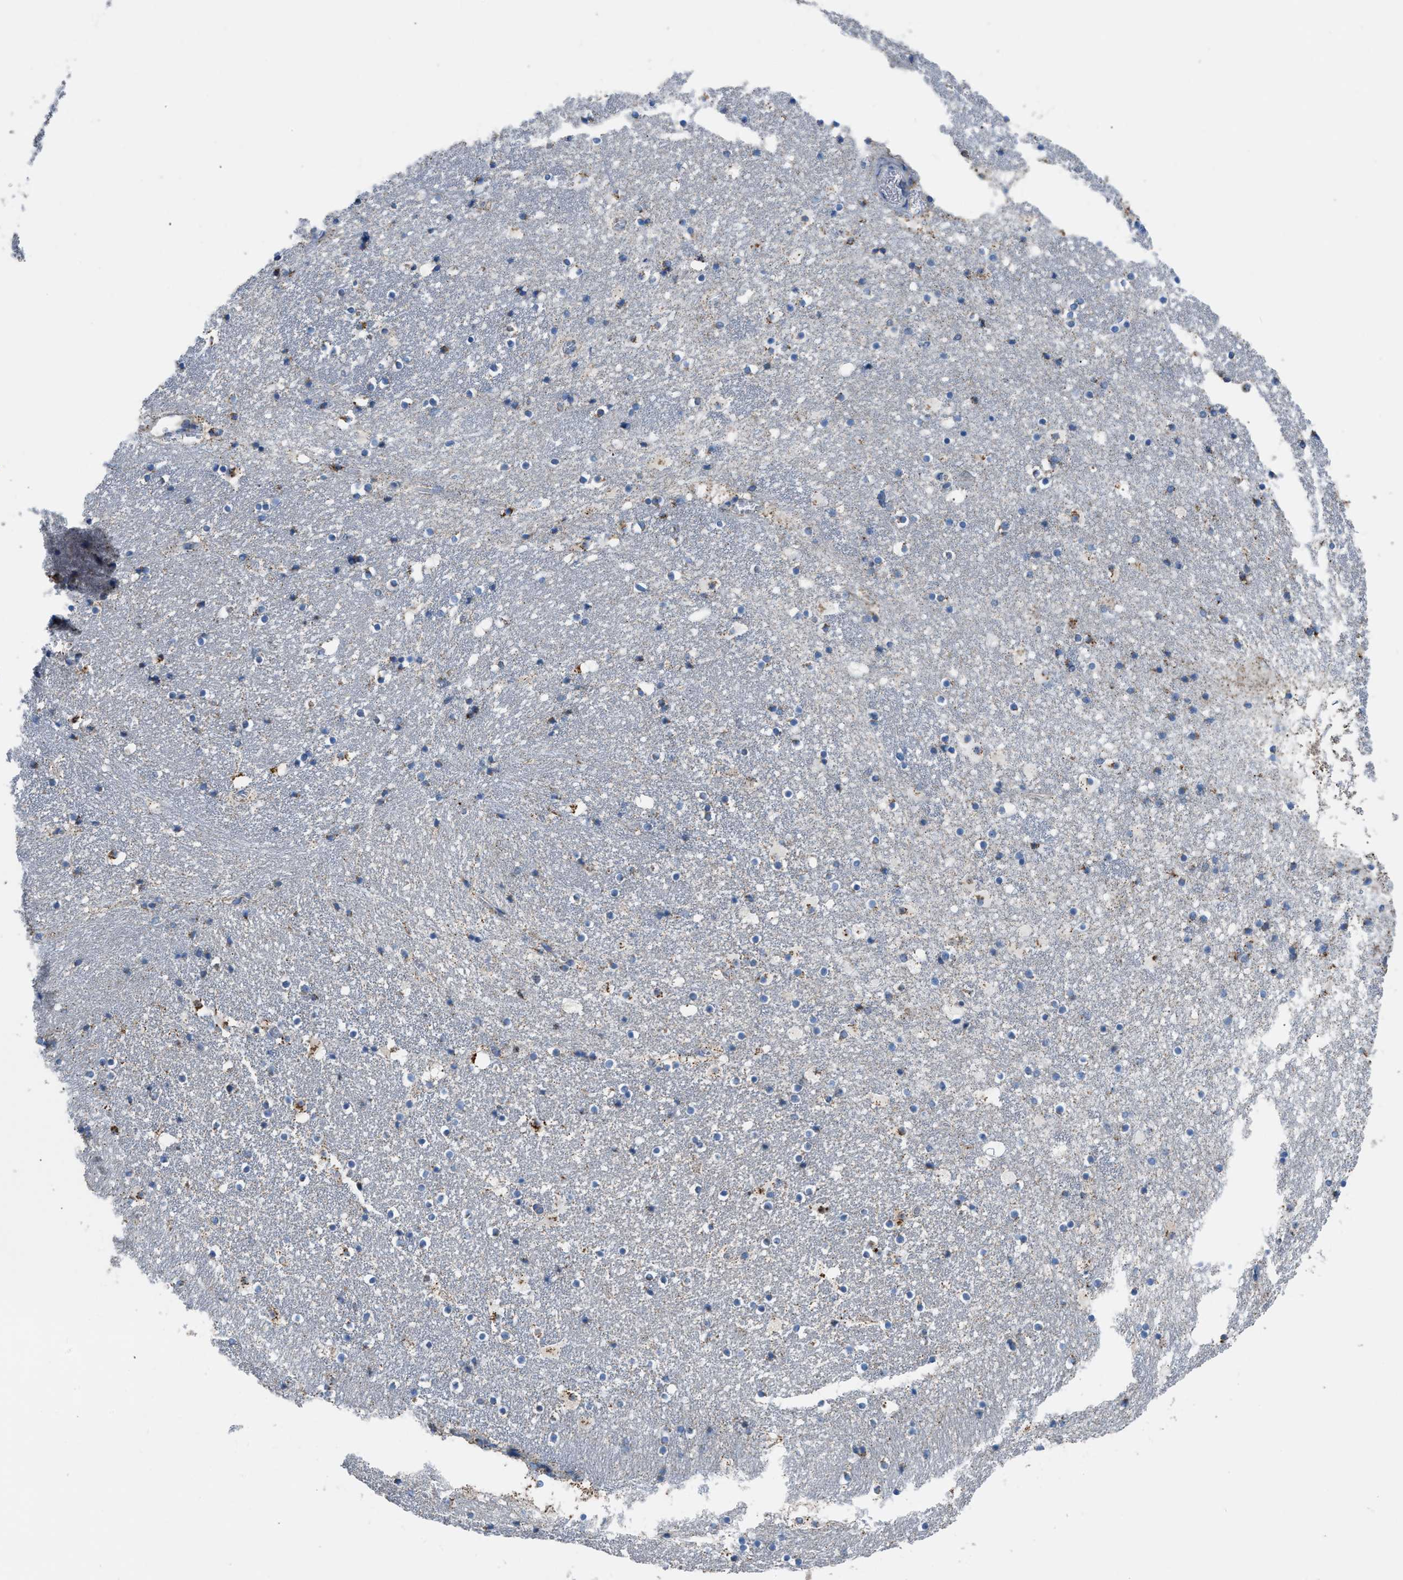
{"staining": {"intensity": "moderate", "quantity": "25%-75%", "location": "cytoplasmic/membranous"}, "tissue": "caudate", "cell_type": "Glial cells", "image_type": "normal", "snomed": [{"axis": "morphology", "description": "Normal tissue, NOS"}, {"axis": "topography", "description": "Lateral ventricle wall"}], "caption": "Immunohistochemistry photomicrograph of benign caudate: caudate stained using IHC exhibits medium levels of moderate protein expression localized specifically in the cytoplasmic/membranous of glial cells, appearing as a cytoplasmic/membranous brown color.", "gene": "ETFB", "patient": {"sex": "male", "age": 45}}